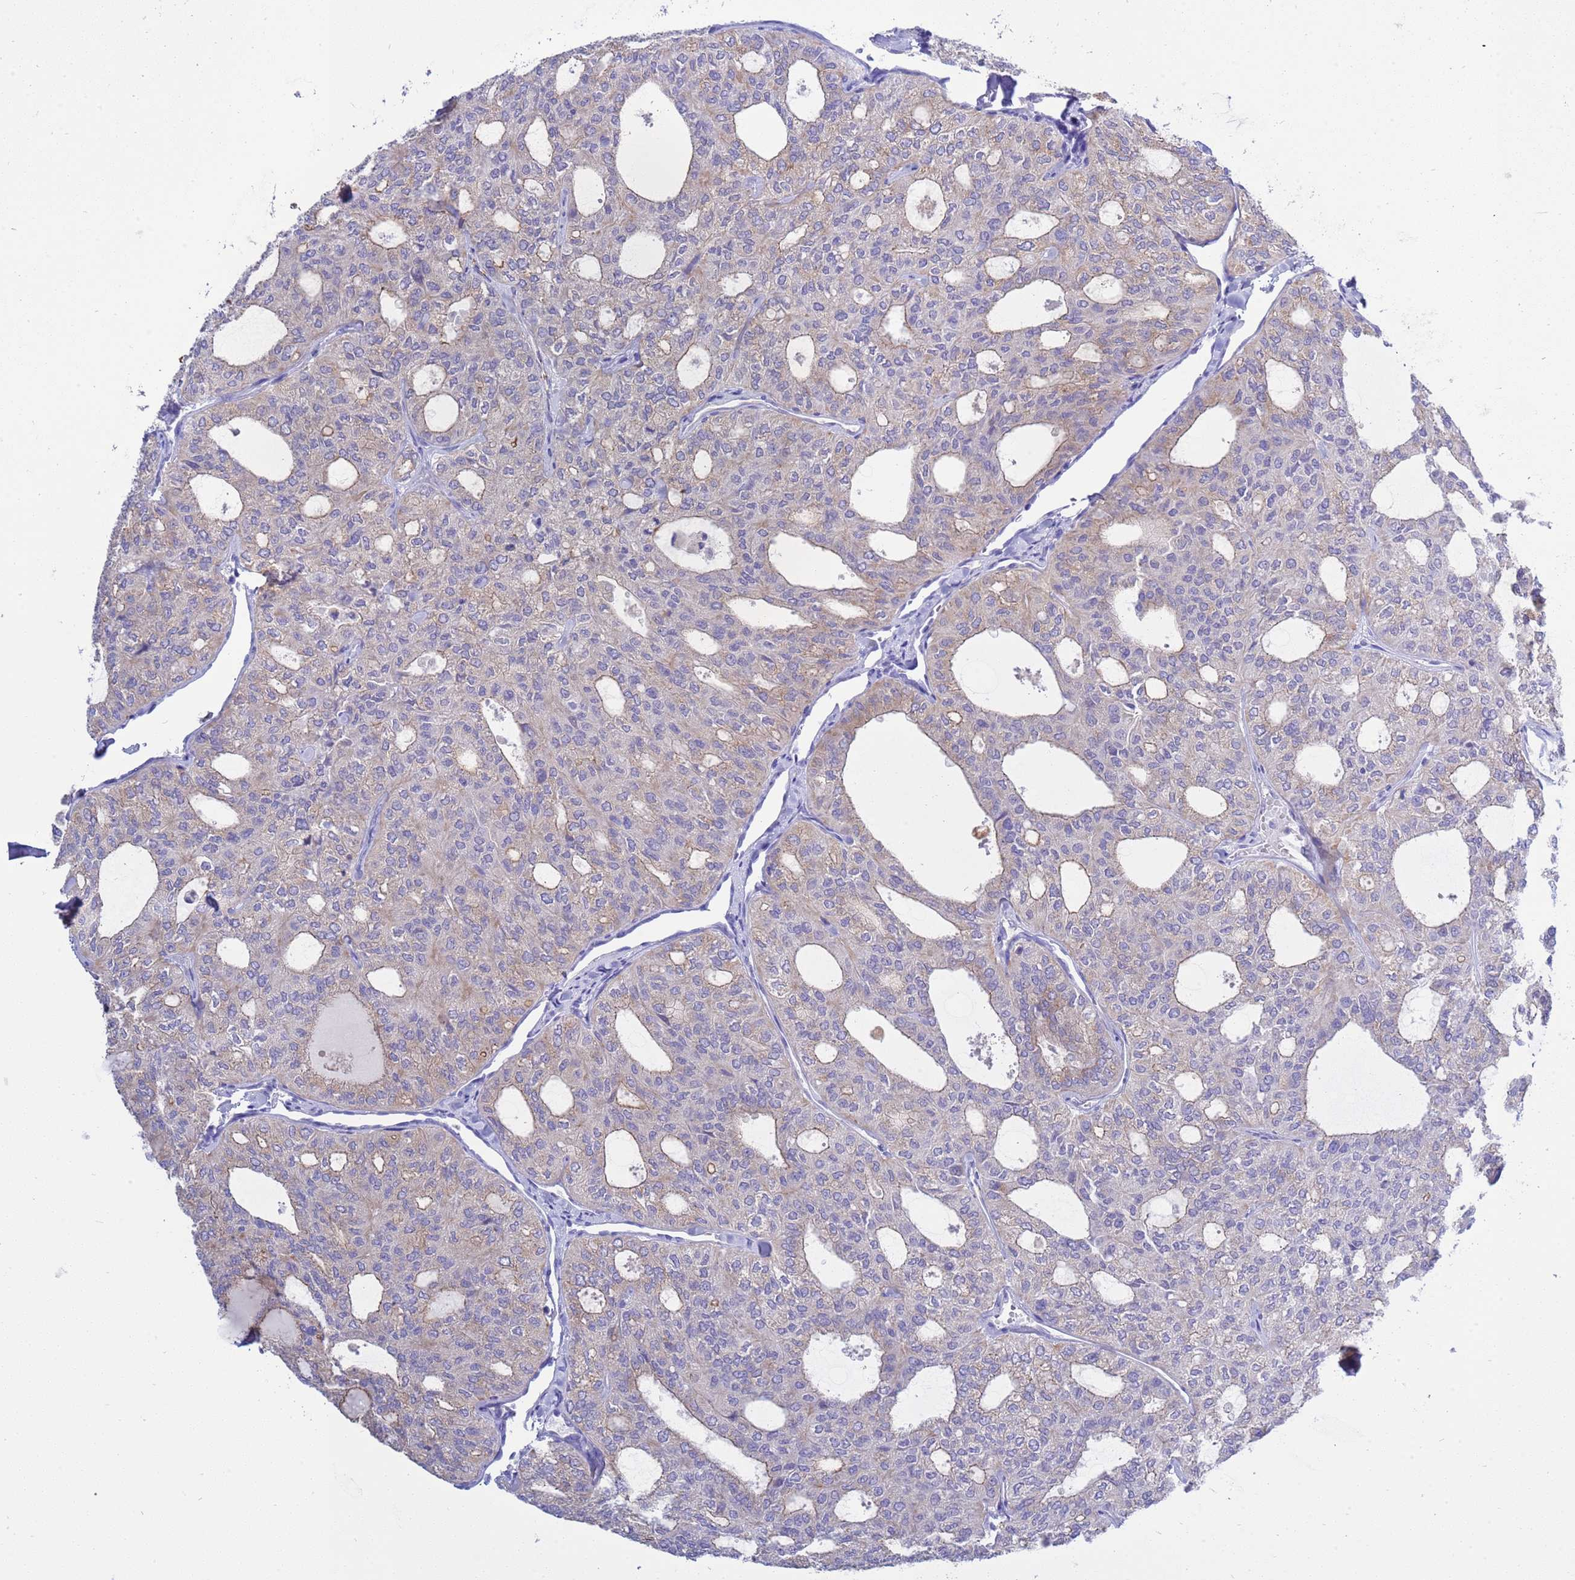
{"staining": {"intensity": "moderate", "quantity": "25%-75%", "location": "cytoplasmic/membranous"}, "tissue": "thyroid cancer", "cell_type": "Tumor cells", "image_type": "cancer", "snomed": [{"axis": "morphology", "description": "Follicular adenoma carcinoma, NOS"}, {"axis": "topography", "description": "Thyroid gland"}], "caption": "A micrograph of thyroid cancer stained for a protein reveals moderate cytoplasmic/membranous brown staining in tumor cells.", "gene": "ANAPC1", "patient": {"sex": "male", "age": 75}}